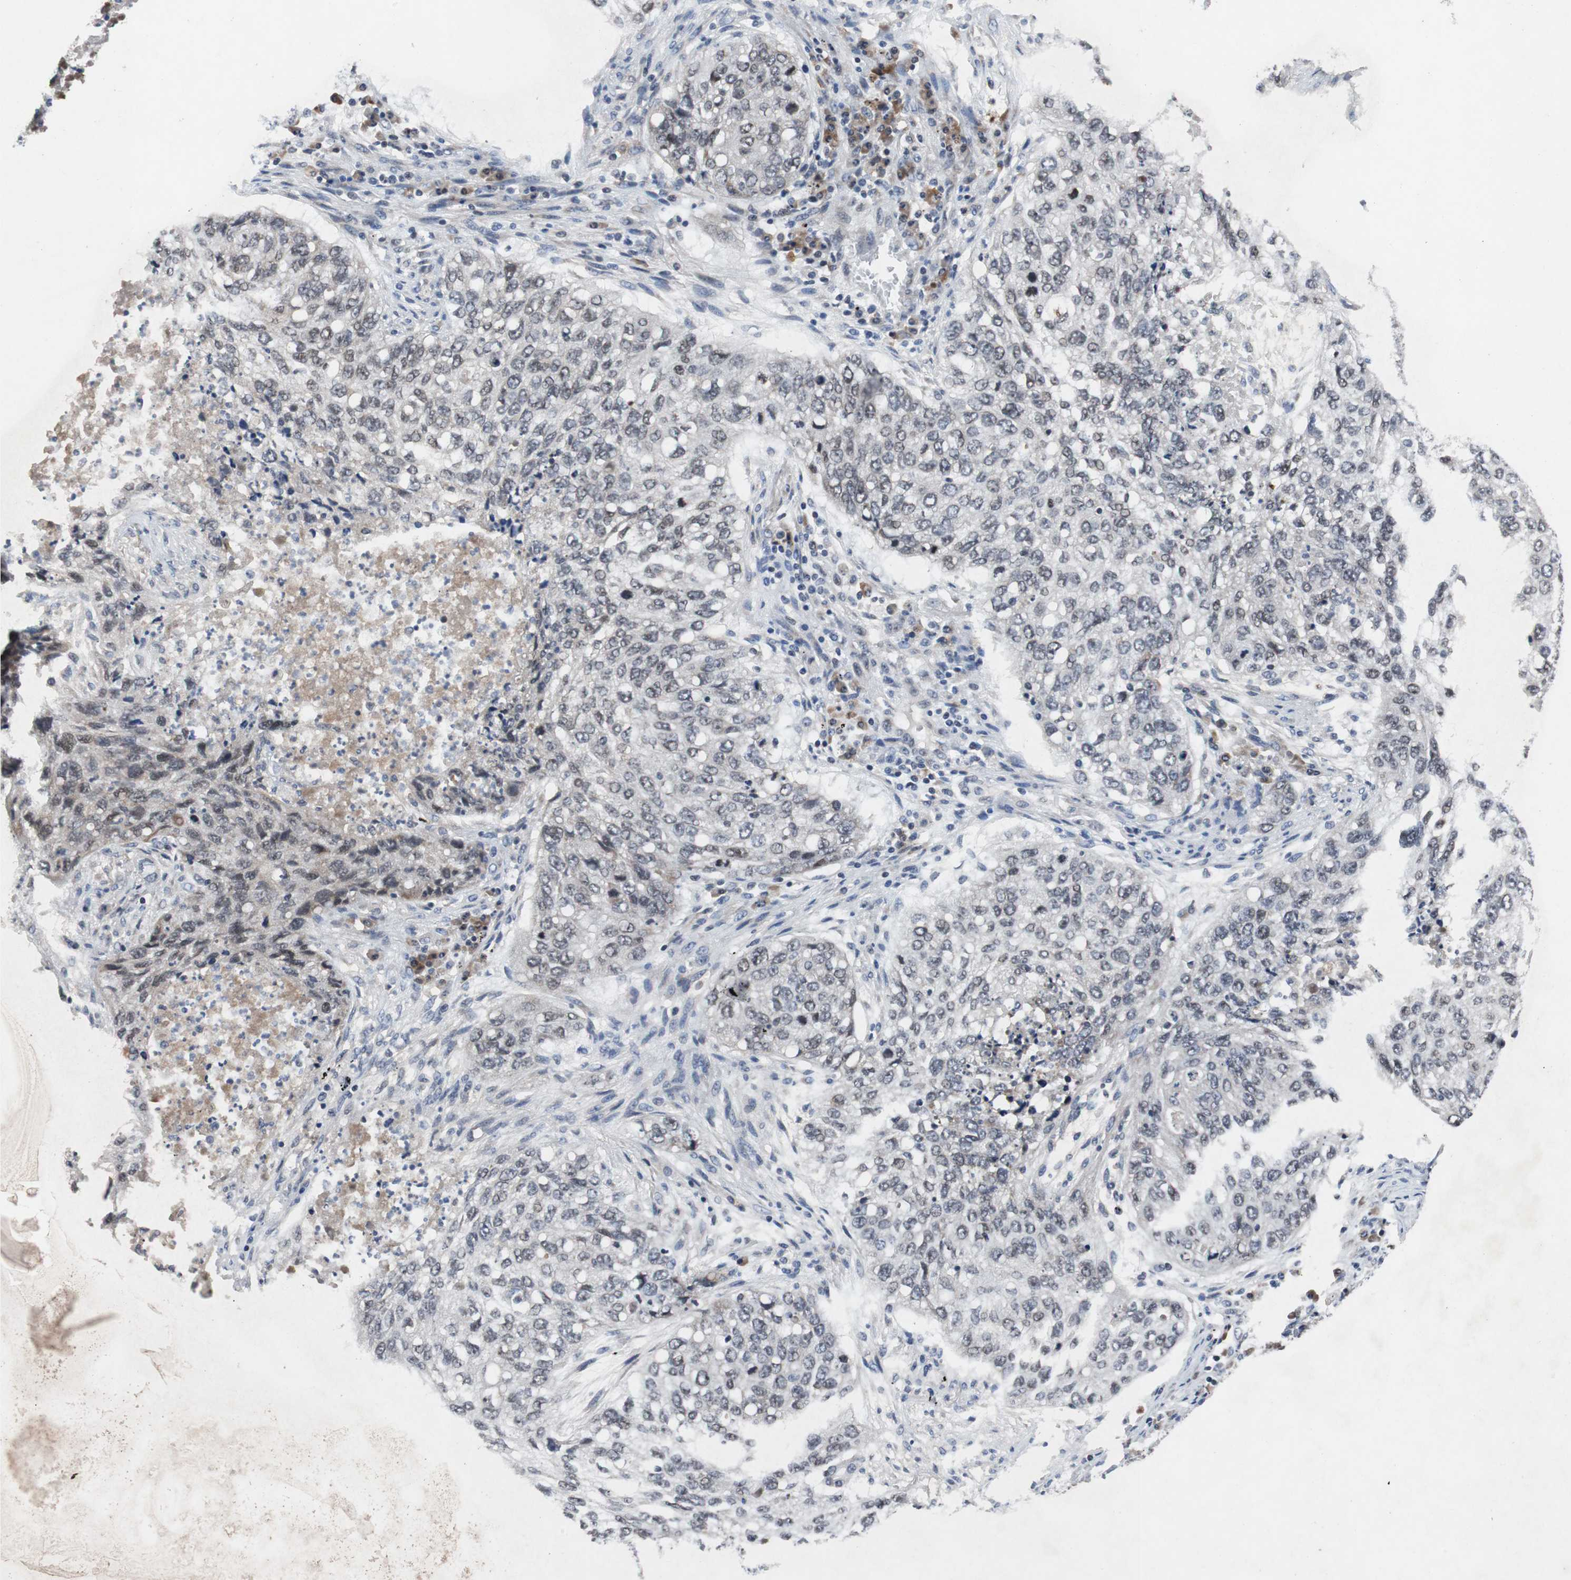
{"staining": {"intensity": "negative", "quantity": "none", "location": "none"}, "tissue": "lung cancer", "cell_type": "Tumor cells", "image_type": "cancer", "snomed": [{"axis": "morphology", "description": "Squamous cell carcinoma, NOS"}, {"axis": "topography", "description": "Lung"}], "caption": "Tumor cells show no significant protein expression in squamous cell carcinoma (lung).", "gene": "TP63", "patient": {"sex": "female", "age": 63}}